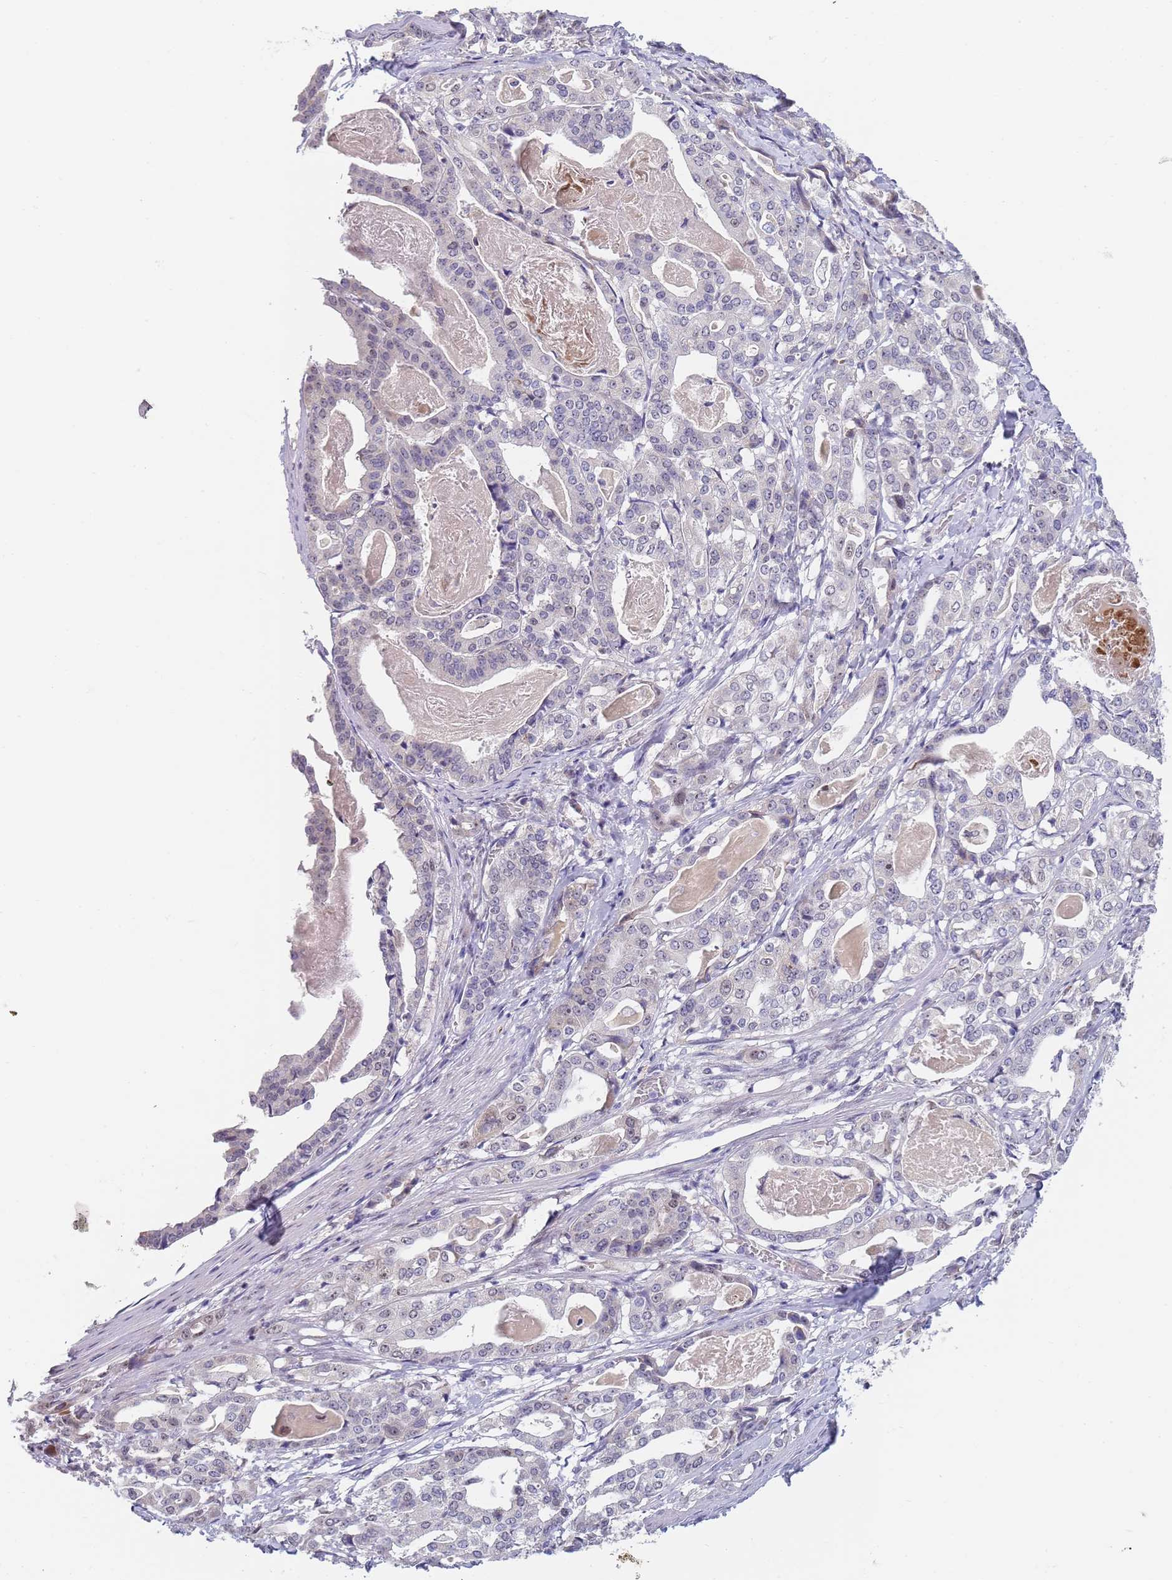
{"staining": {"intensity": "negative", "quantity": "none", "location": "none"}, "tissue": "stomach cancer", "cell_type": "Tumor cells", "image_type": "cancer", "snomed": [{"axis": "morphology", "description": "Adenocarcinoma, NOS"}, {"axis": "topography", "description": "Stomach"}], "caption": "Histopathology image shows no significant protein positivity in tumor cells of stomach adenocarcinoma.", "gene": "PLCL2", "patient": {"sex": "male", "age": 48}}